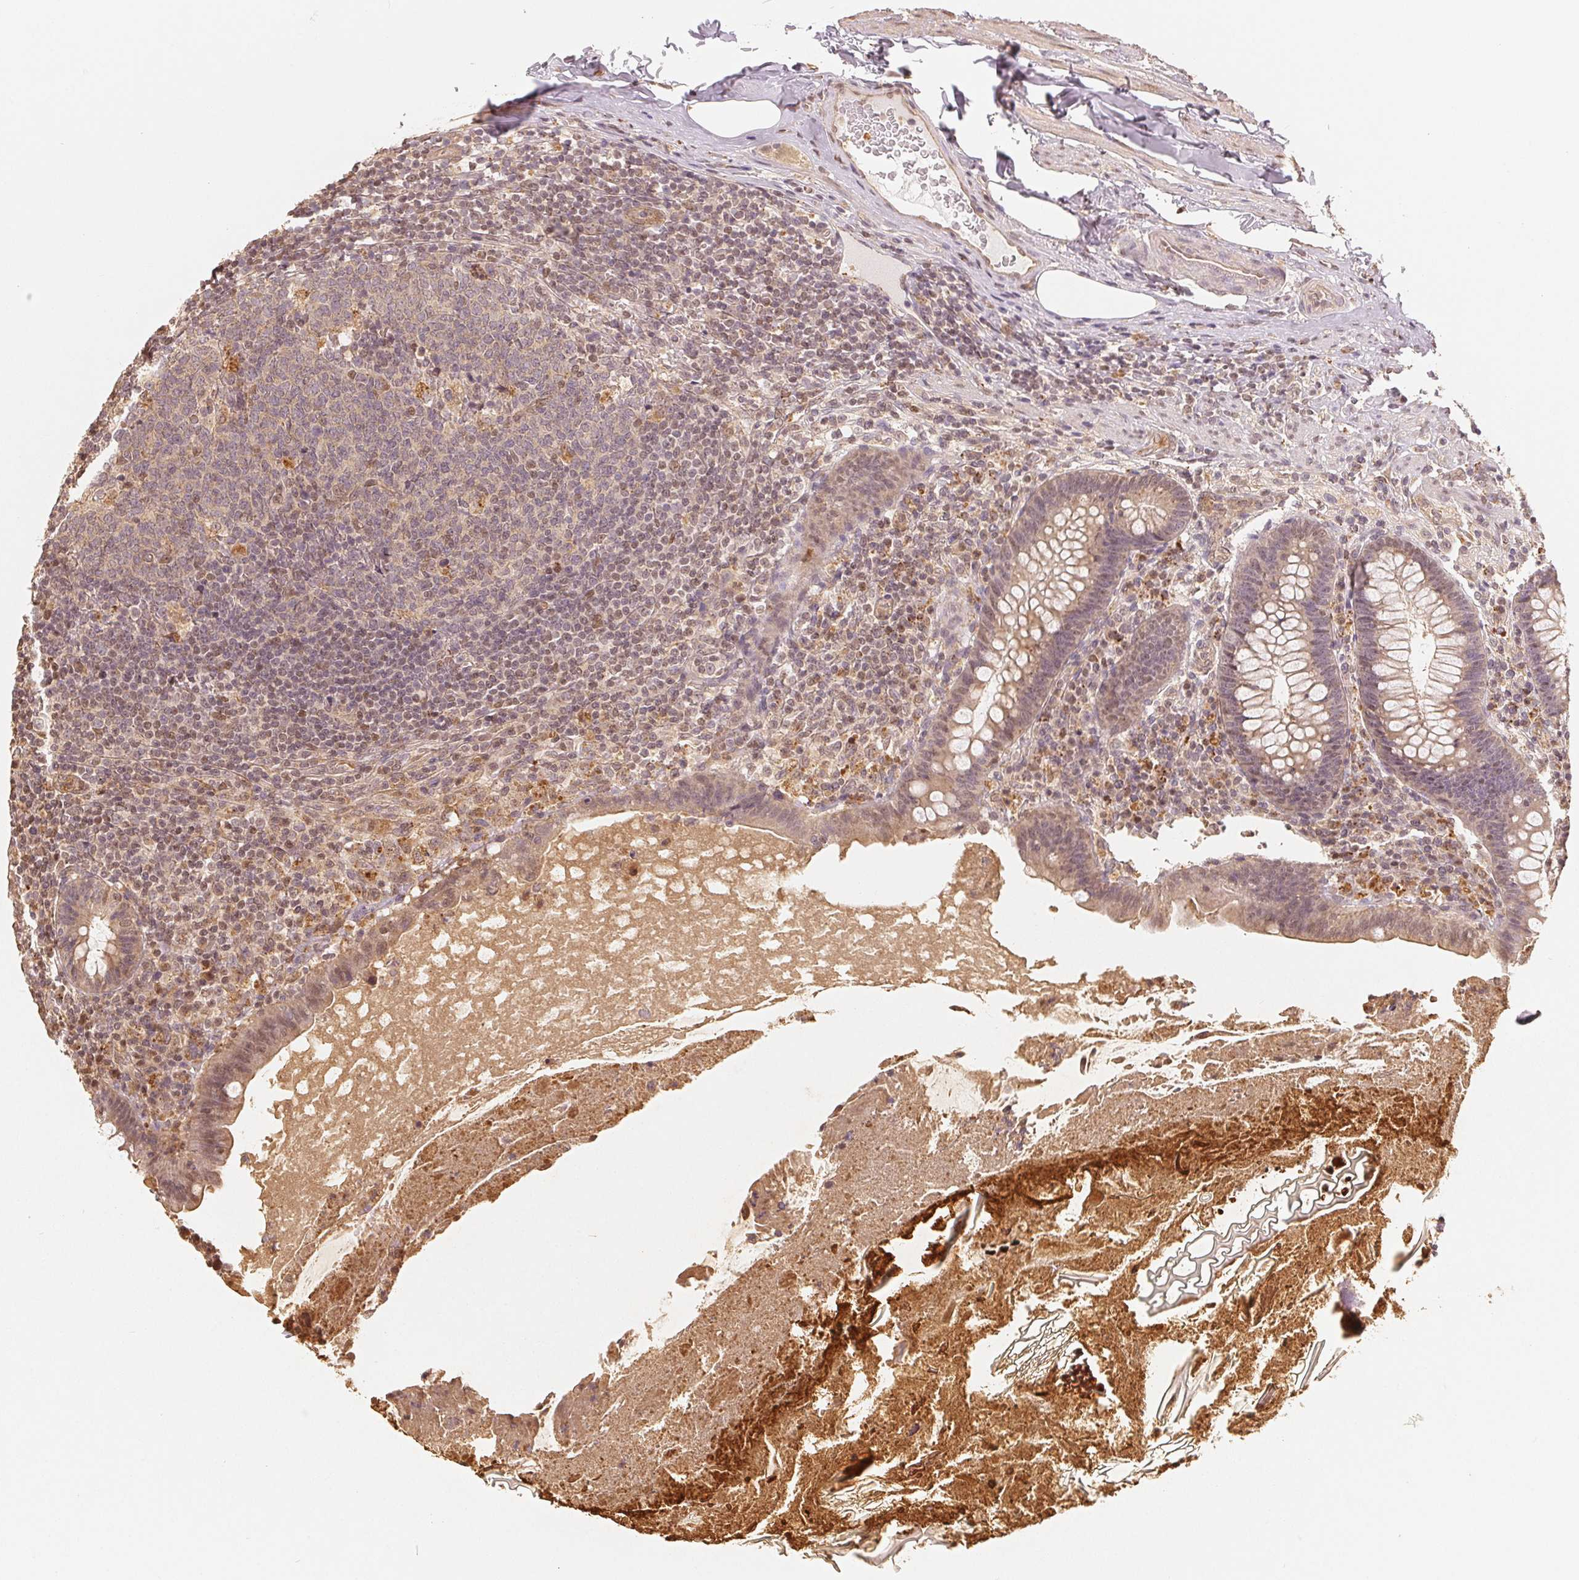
{"staining": {"intensity": "weak", "quantity": ">75%", "location": "cytoplasmic/membranous,nuclear"}, "tissue": "appendix", "cell_type": "Glandular cells", "image_type": "normal", "snomed": [{"axis": "morphology", "description": "Normal tissue, NOS"}, {"axis": "topography", "description": "Appendix"}], "caption": "An immunohistochemistry photomicrograph of unremarkable tissue is shown. Protein staining in brown highlights weak cytoplasmic/membranous,nuclear positivity in appendix within glandular cells.", "gene": "GUSB", "patient": {"sex": "male", "age": 47}}